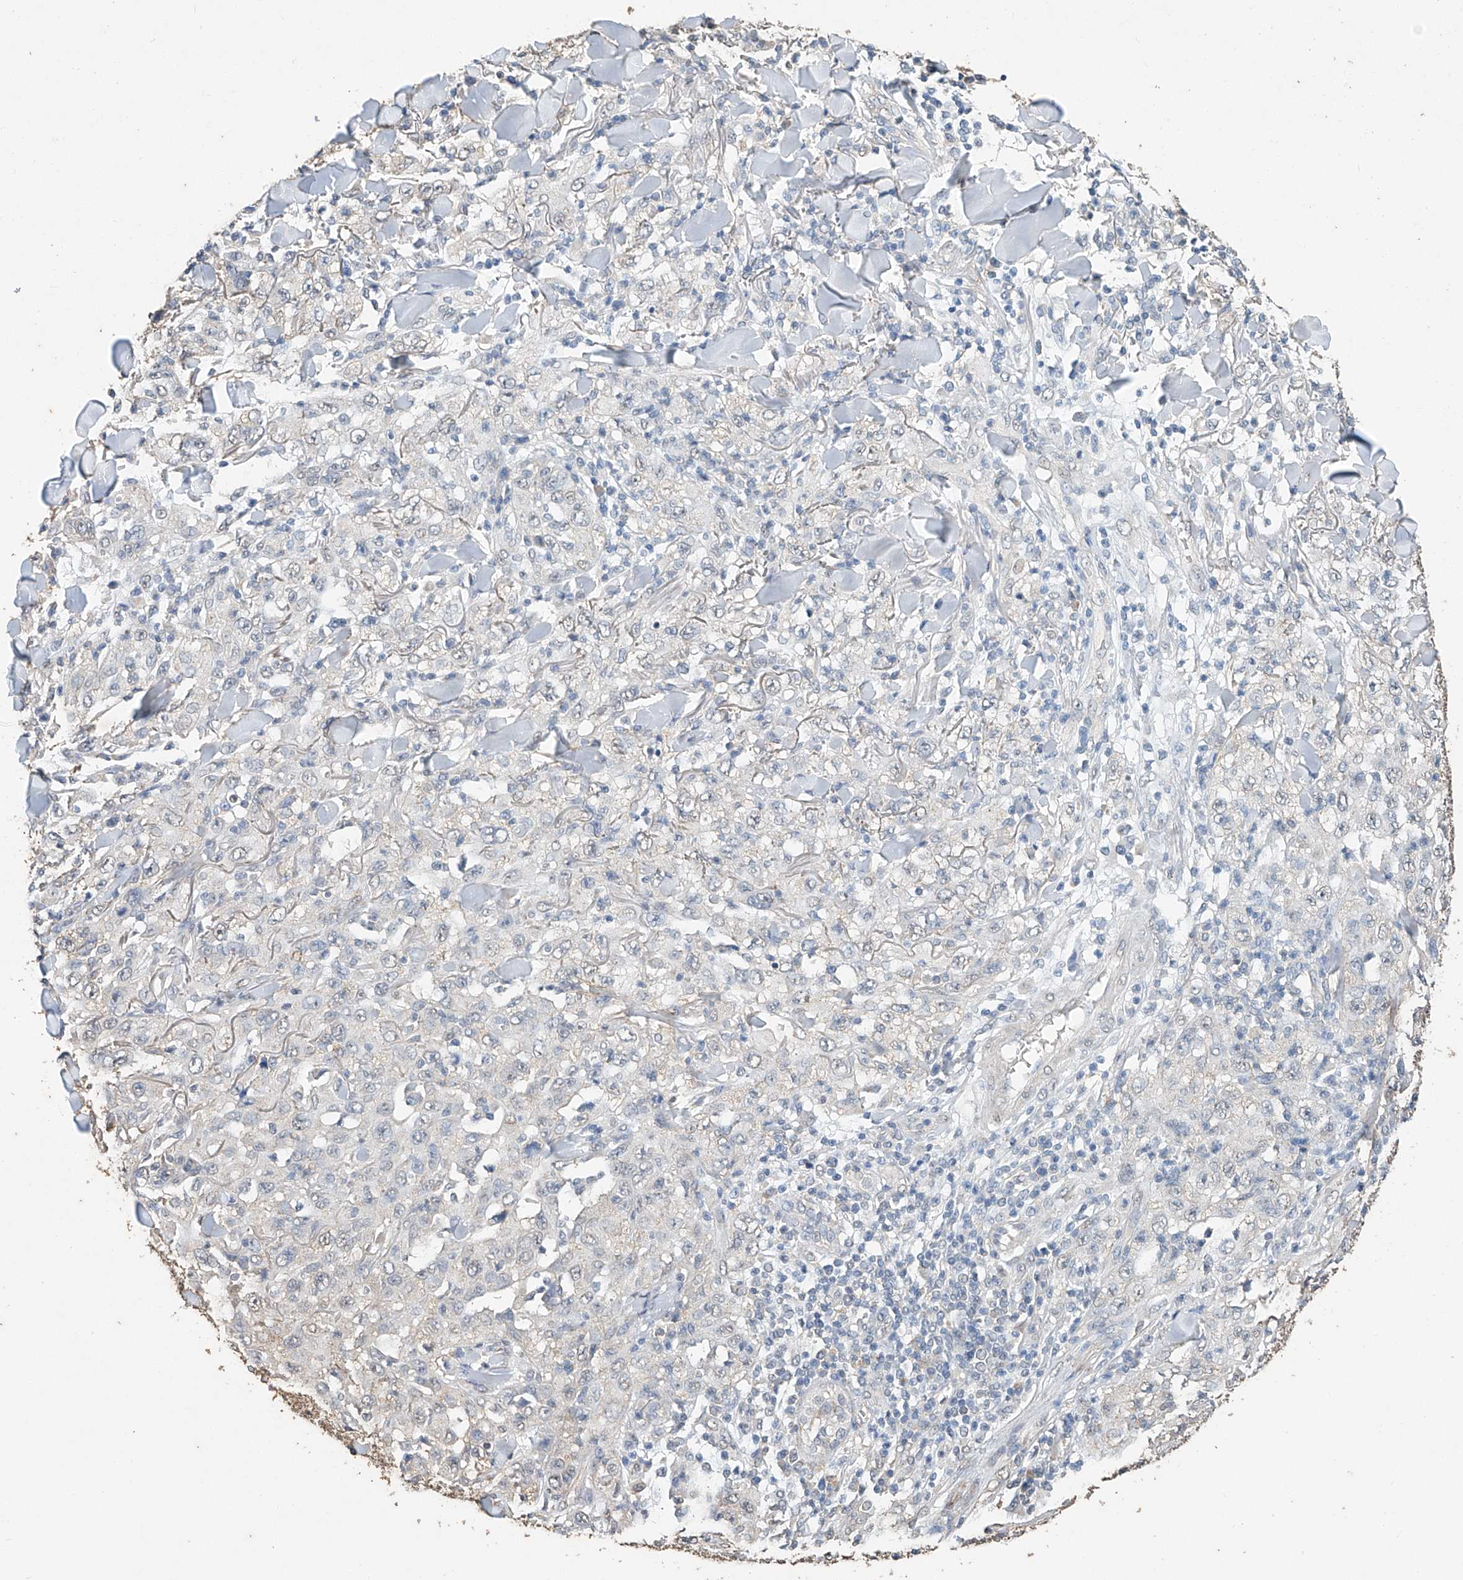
{"staining": {"intensity": "negative", "quantity": "none", "location": "none"}, "tissue": "skin cancer", "cell_type": "Tumor cells", "image_type": "cancer", "snomed": [{"axis": "morphology", "description": "Squamous cell carcinoma, NOS"}, {"axis": "topography", "description": "Skin"}], "caption": "Skin squamous cell carcinoma was stained to show a protein in brown. There is no significant expression in tumor cells.", "gene": "CERS4", "patient": {"sex": "female", "age": 88}}